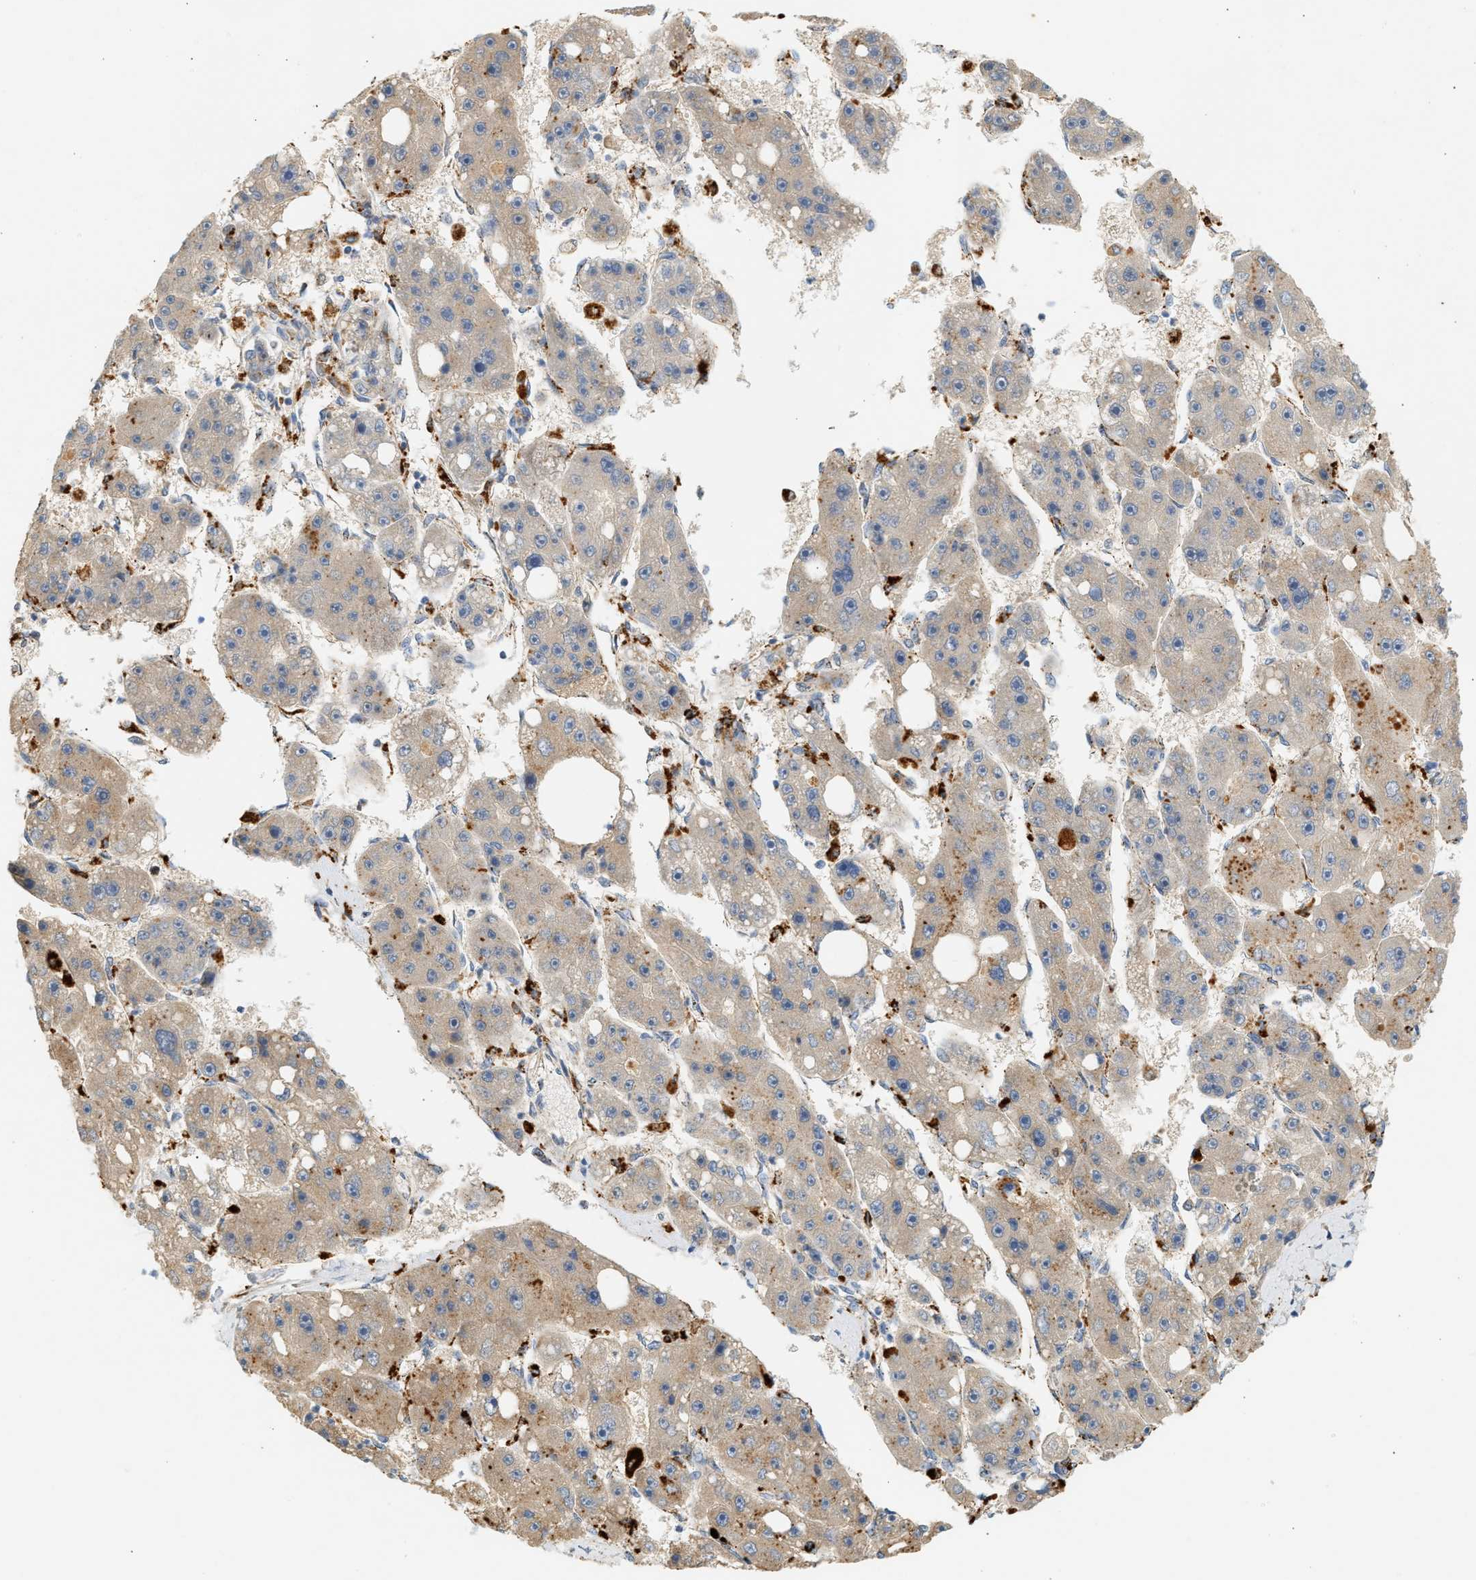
{"staining": {"intensity": "moderate", "quantity": ">75%", "location": "cytoplasmic/membranous"}, "tissue": "liver cancer", "cell_type": "Tumor cells", "image_type": "cancer", "snomed": [{"axis": "morphology", "description": "Carcinoma, Hepatocellular, NOS"}, {"axis": "topography", "description": "Liver"}], "caption": "The micrograph shows a brown stain indicating the presence of a protein in the cytoplasmic/membranous of tumor cells in liver cancer.", "gene": "ENTHD1", "patient": {"sex": "female", "age": 61}}